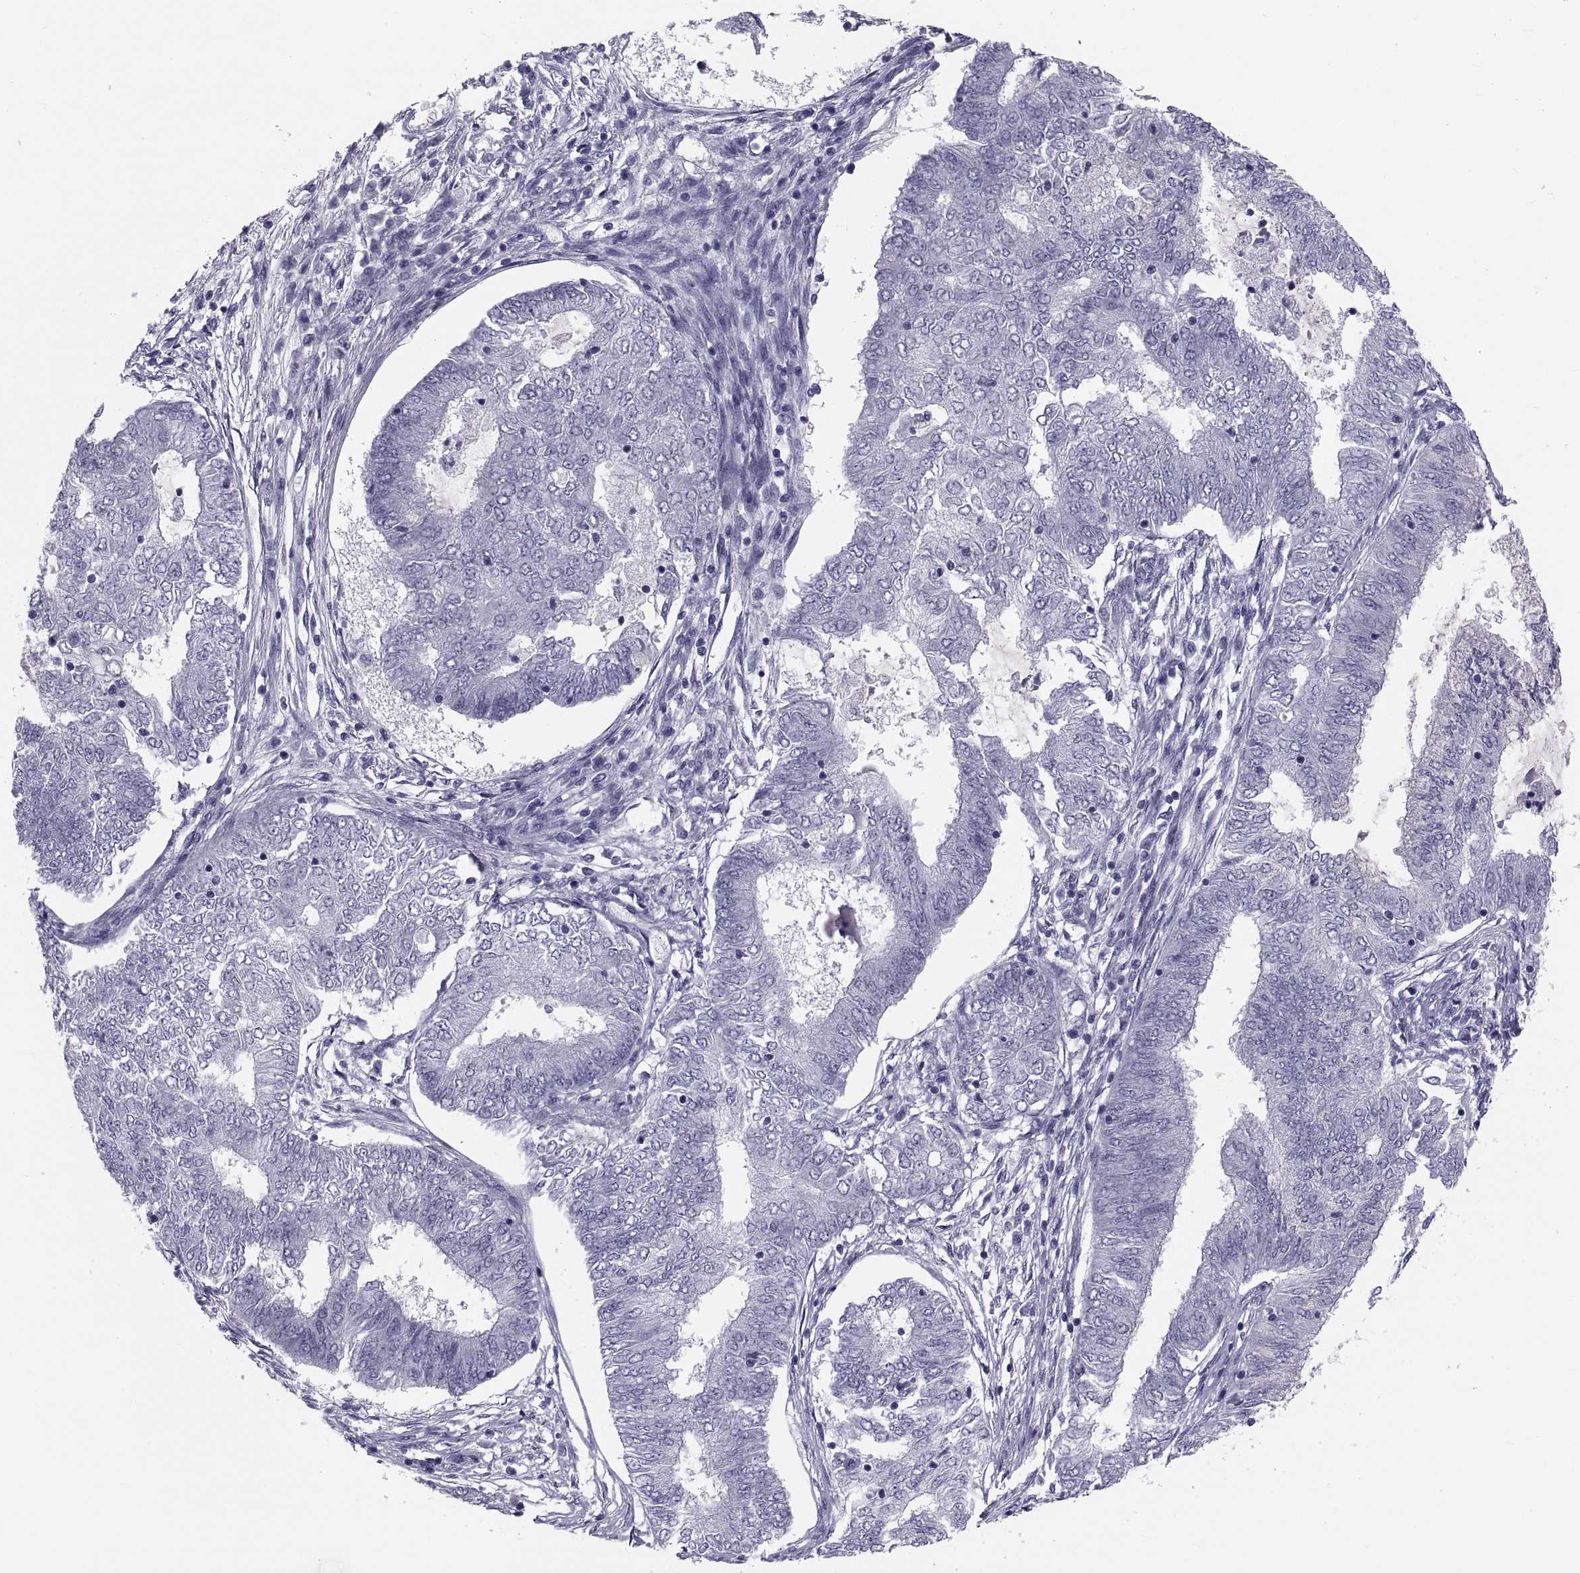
{"staining": {"intensity": "negative", "quantity": "none", "location": "none"}, "tissue": "endometrial cancer", "cell_type": "Tumor cells", "image_type": "cancer", "snomed": [{"axis": "morphology", "description": "Adenocarcinoma, NOS"}, {"axis": "topography", "description": "Endometrium"}], "caption": "High magnification brightfield microscopy of endometrial cancer (adenocarcinoma) stained with DAB (brown) and counterstained with hematoxylin (blue): tumor cells show no significant positivity.", "gene": "CRISP1", "patient": {"sex": "female", "age": 62}}